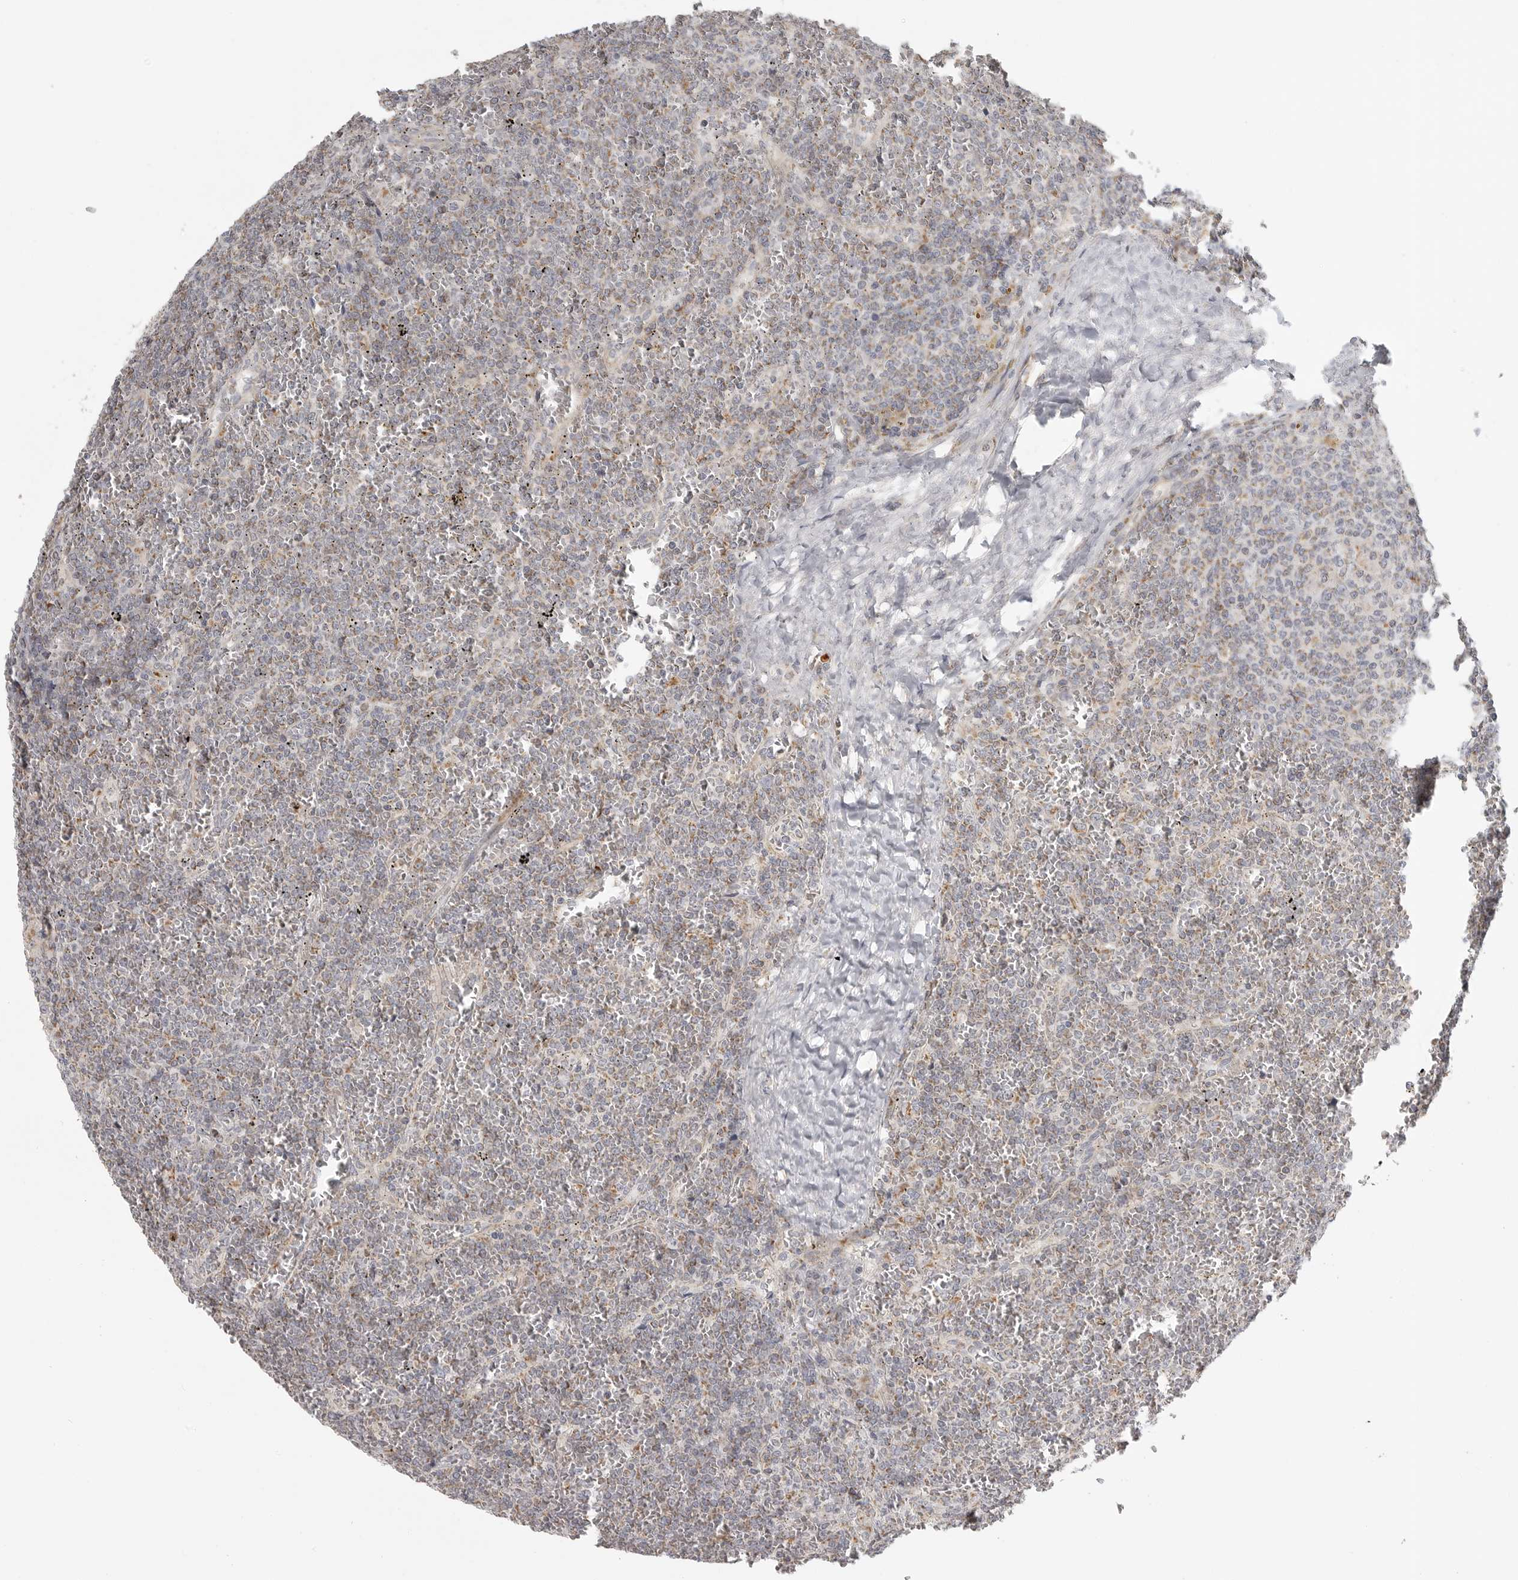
{"staining": {"intensity": "weak", "quantity": "<25%", "location": "cytoplasmic/membranous"}, "tissue": "lymphoma", "cell_type": "Tumor cells", "image_type": "cancer", "snomed": [{"axis": "morphology", "description": "Malignant lymphoma, non-Hodgkin's type, Low grade"}, {"axis": "topography", "description": "Spleen"}], "caption": "Tumor cells show no significant protein staining in low-grade malignant lymphoma, non-Hodgkin's type.", "gene": "RXFP3", "patient": {"sex": "female", "age": 19}}